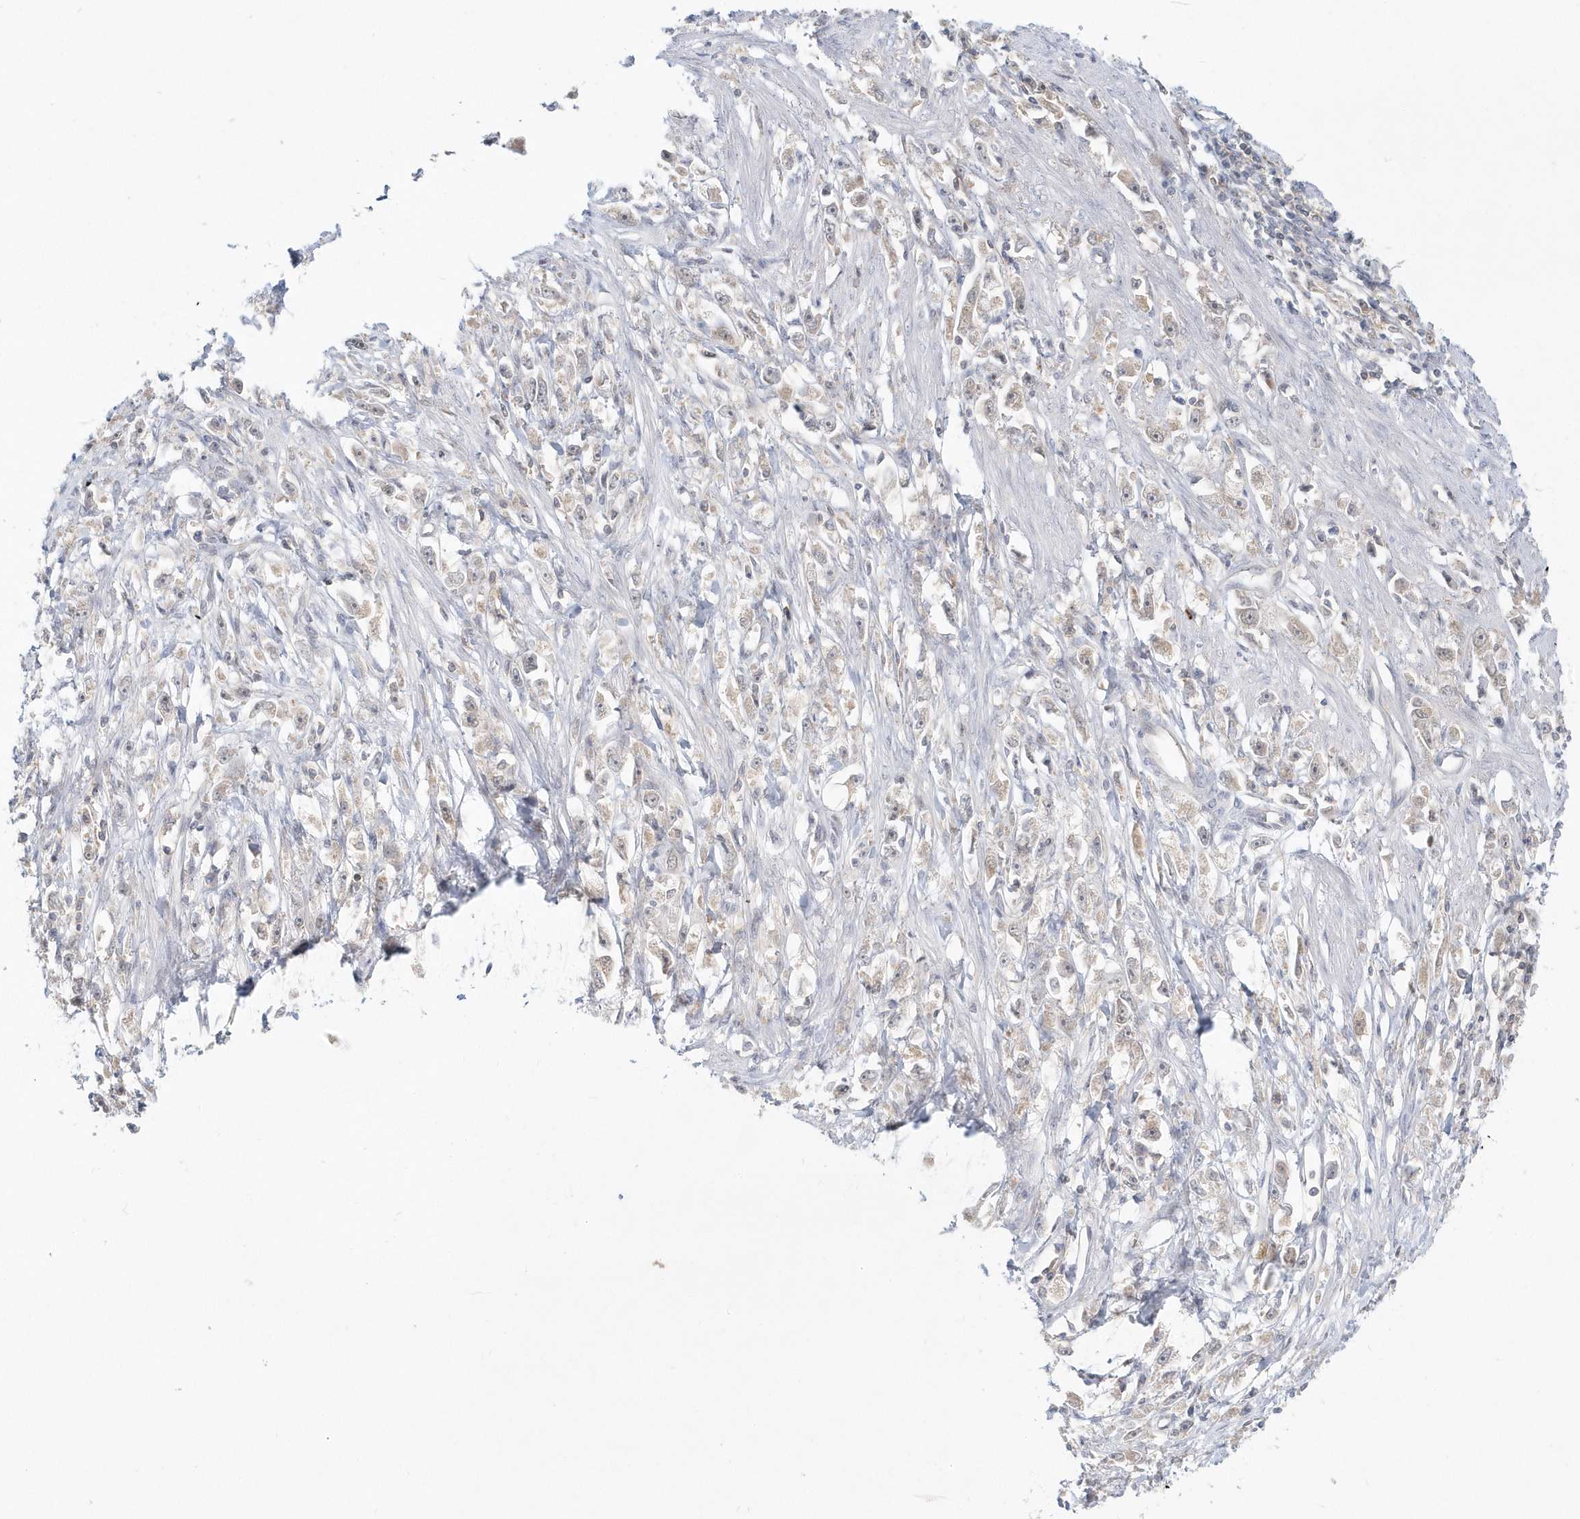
{"staining": {"intensity": "negative", "quantity": "none", "location": "none"}, "tissue": "stomach cancer", "cell_type": "Tumor cells", "image_type": "cancer", "snomed": [{"axis": "morphology", "description": "Adenocarcinoma, NOS"}, {"axis": "topography", "description": "Stomach"}], "caption": "Tumor cells show no significant staining in adenocarcinoma (stomach).", "gene": "RNF7", "patient": {"sex": "female", "age": 59}}